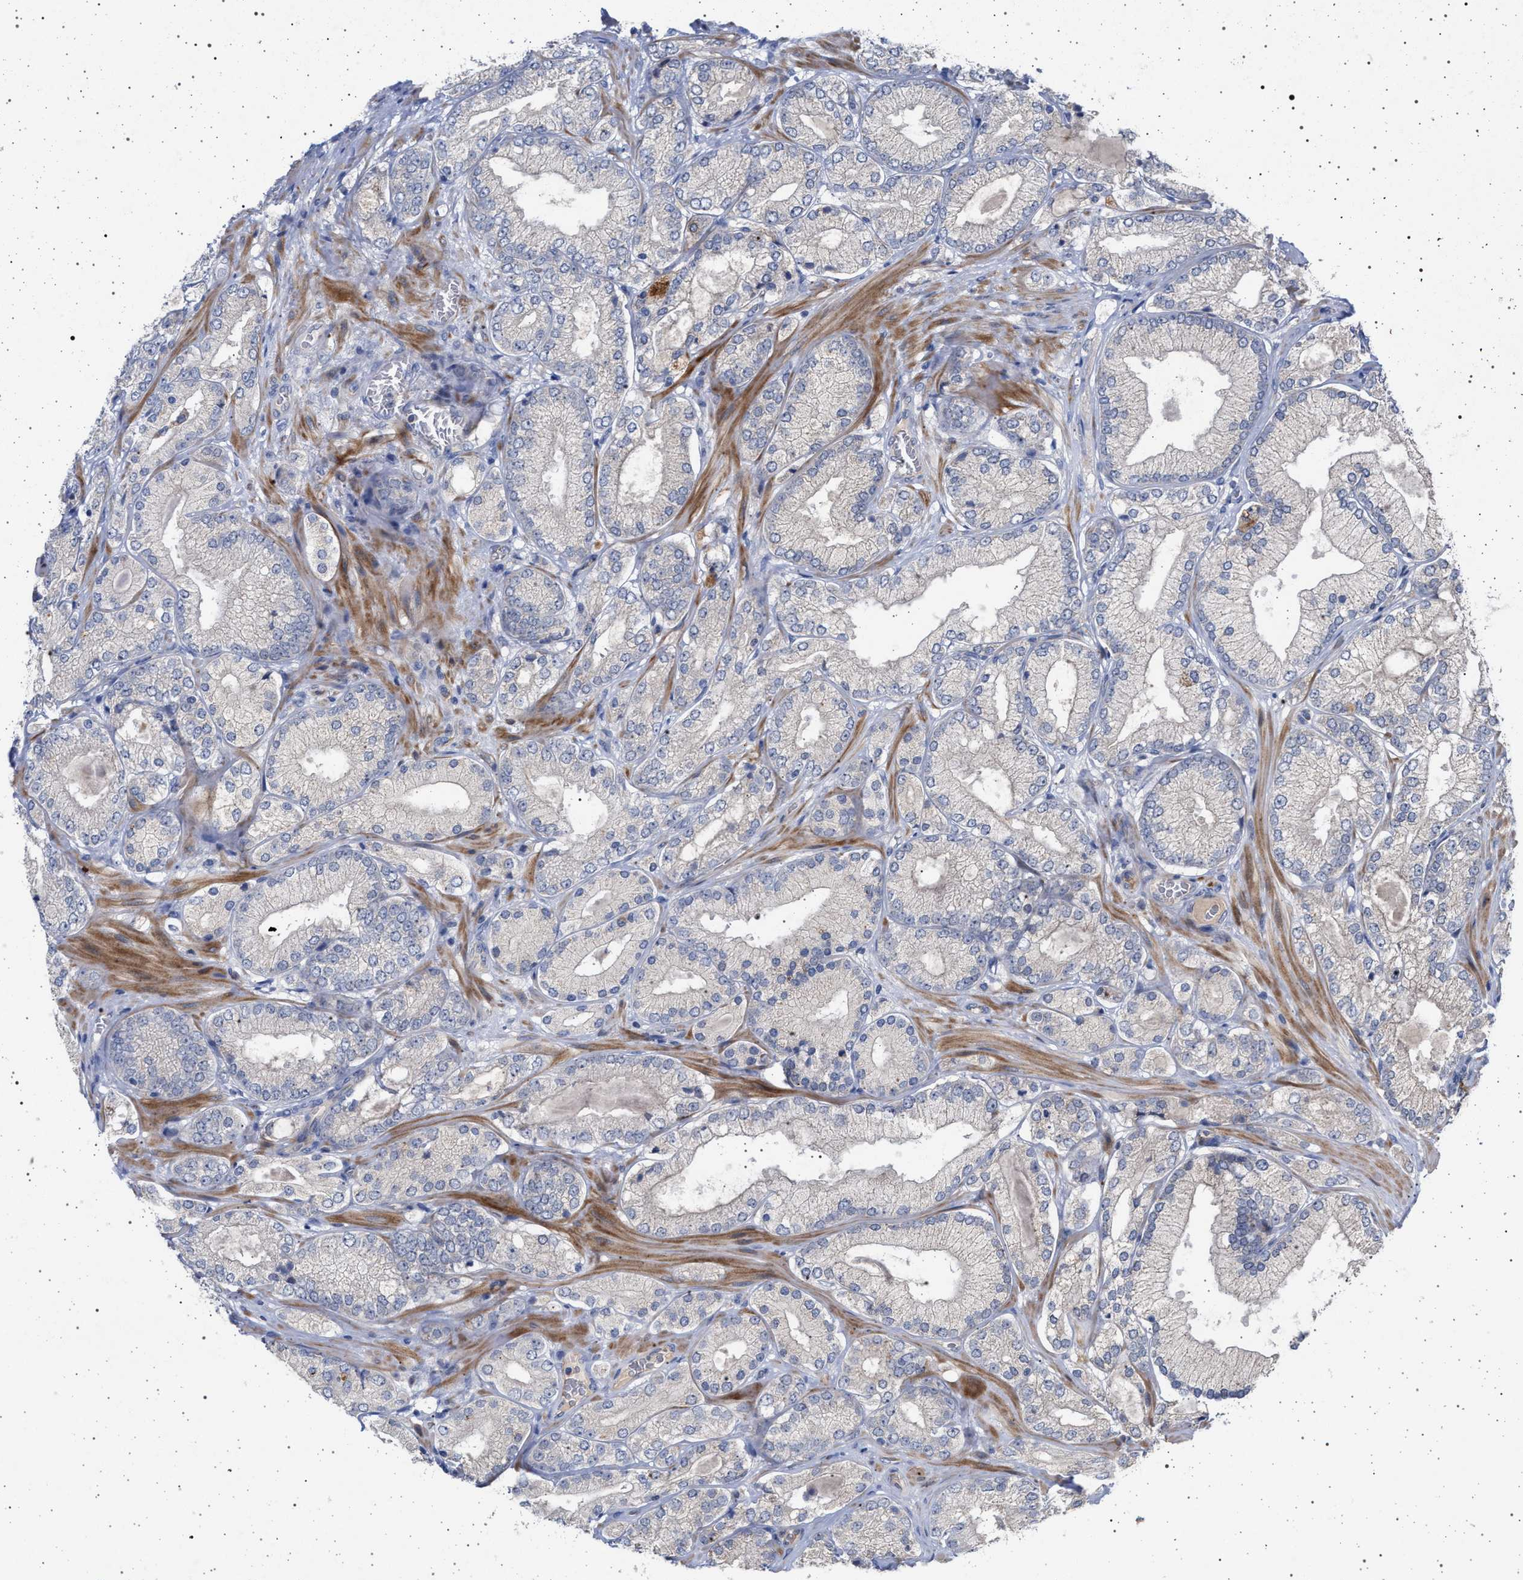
{"staining": {"intensity": "negative", "quantity": "none", "location": "none"}, "tissue": "prostate cancer", "cell_type": "Tumor cells", "image_type": "cancer", "snomed": [{"axis": "morphology", "description": "Adenocarcinoma, Low grade"}, {"axis": "topography", "description": "Prostate"}], "caption": "Image shows no protein staining in tumor cells of prostate cancer (low-grade adenocarcinoma) tissue. The staining was performed using DAB to visualize the protein expression in brown, while the nuclei were stained in blue with hematoxylin (Magnification: 20x).", "gene": "RBM48", "patient": {"sex": "male", "age": 65}}